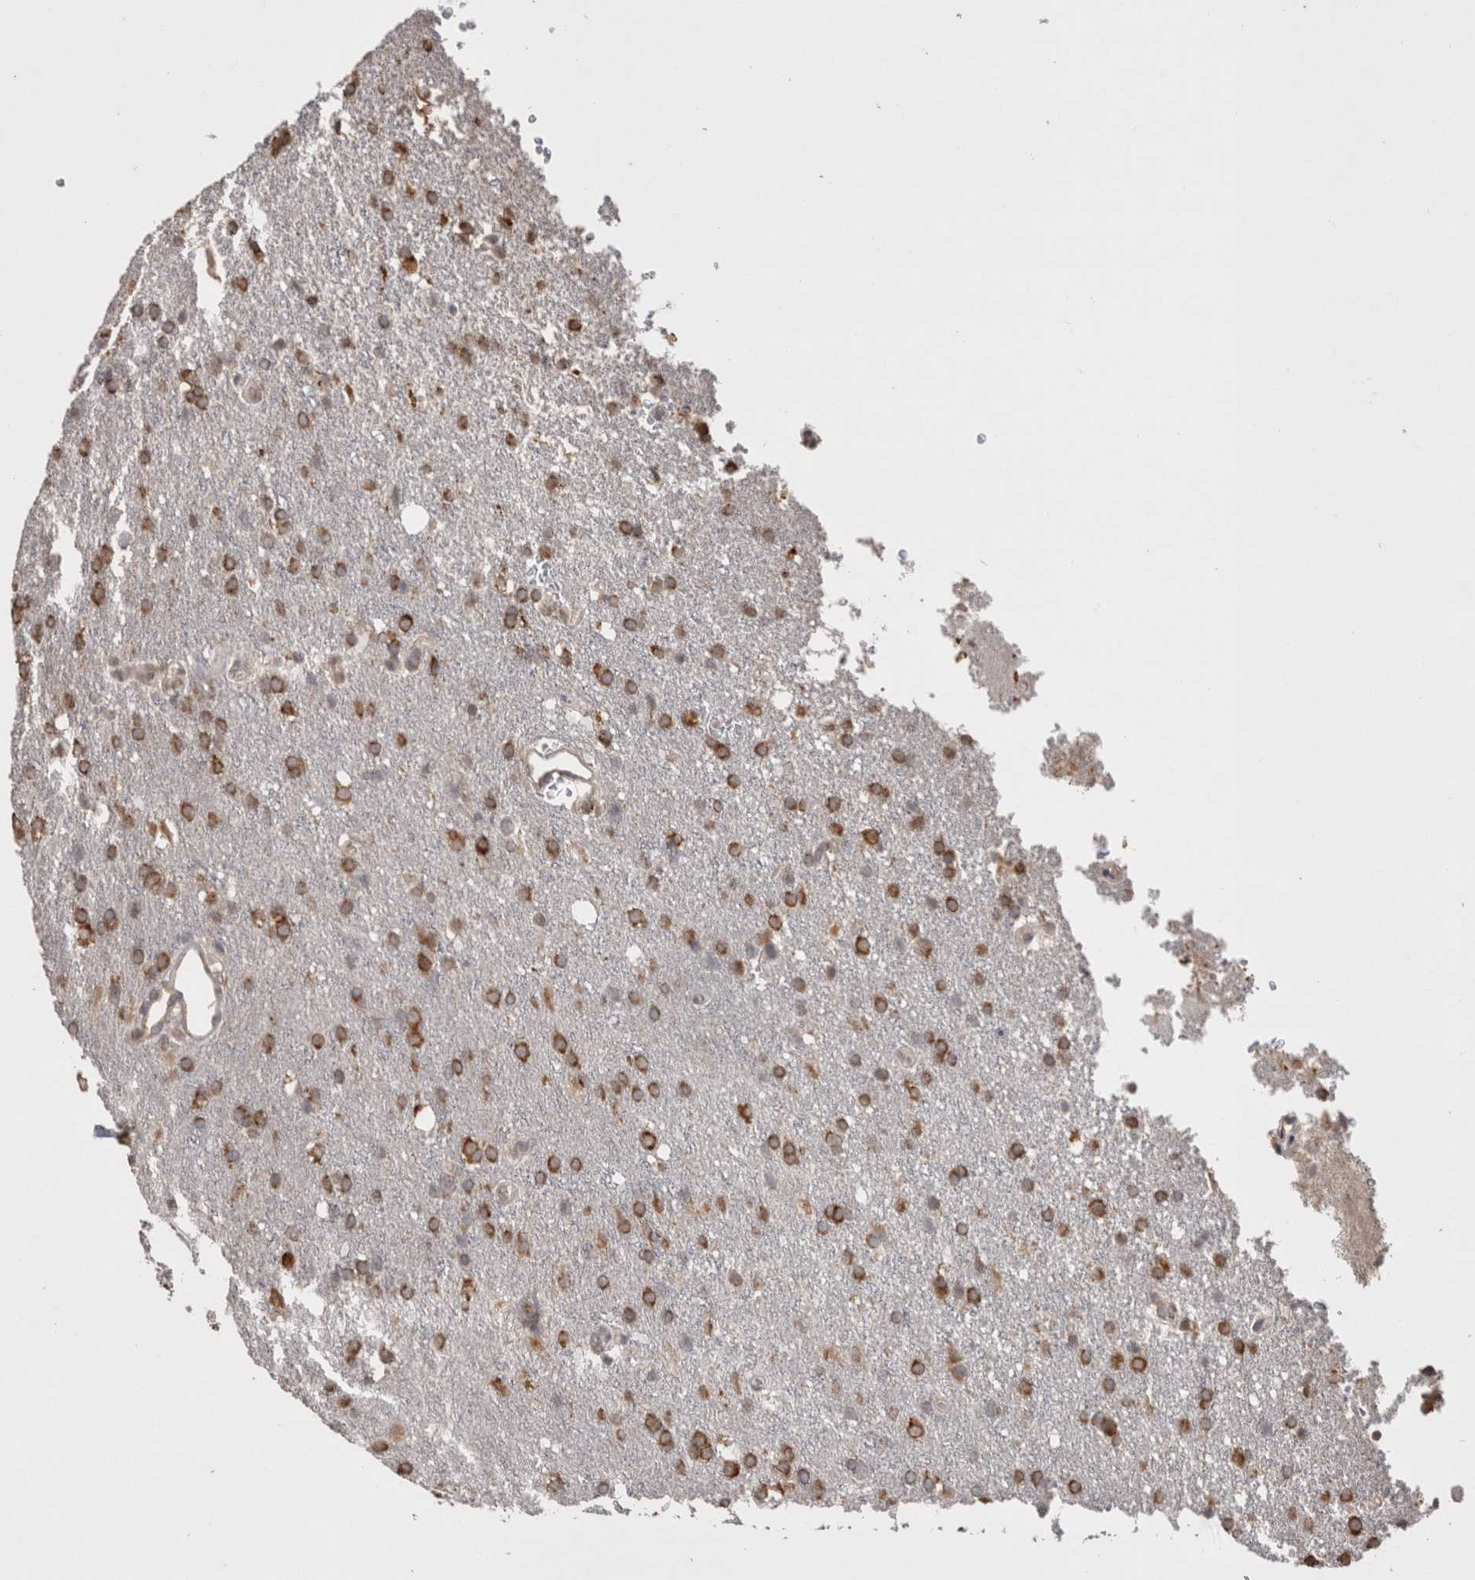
{"staining": {"intensity": "moderate", "quantity": ">75%", "location": "cytoplasmic/membranous"}, "tissue": "glioma", "cell_type": "Tumor cells", "image_type": "cancer", "snomed": [{"axis": "morphology", "description": "Glioma, malignant, High grade"}, {"axis": "topography", "description": "Brain"}], "caption": "A medium amount of moderate cytoplasmic/membranous staining is present in about >75% of tumor cells in malignant glioma (high-grade) tissue.", "gene": "NOMO1", "patient": {"sex": "female", "age": 58}}